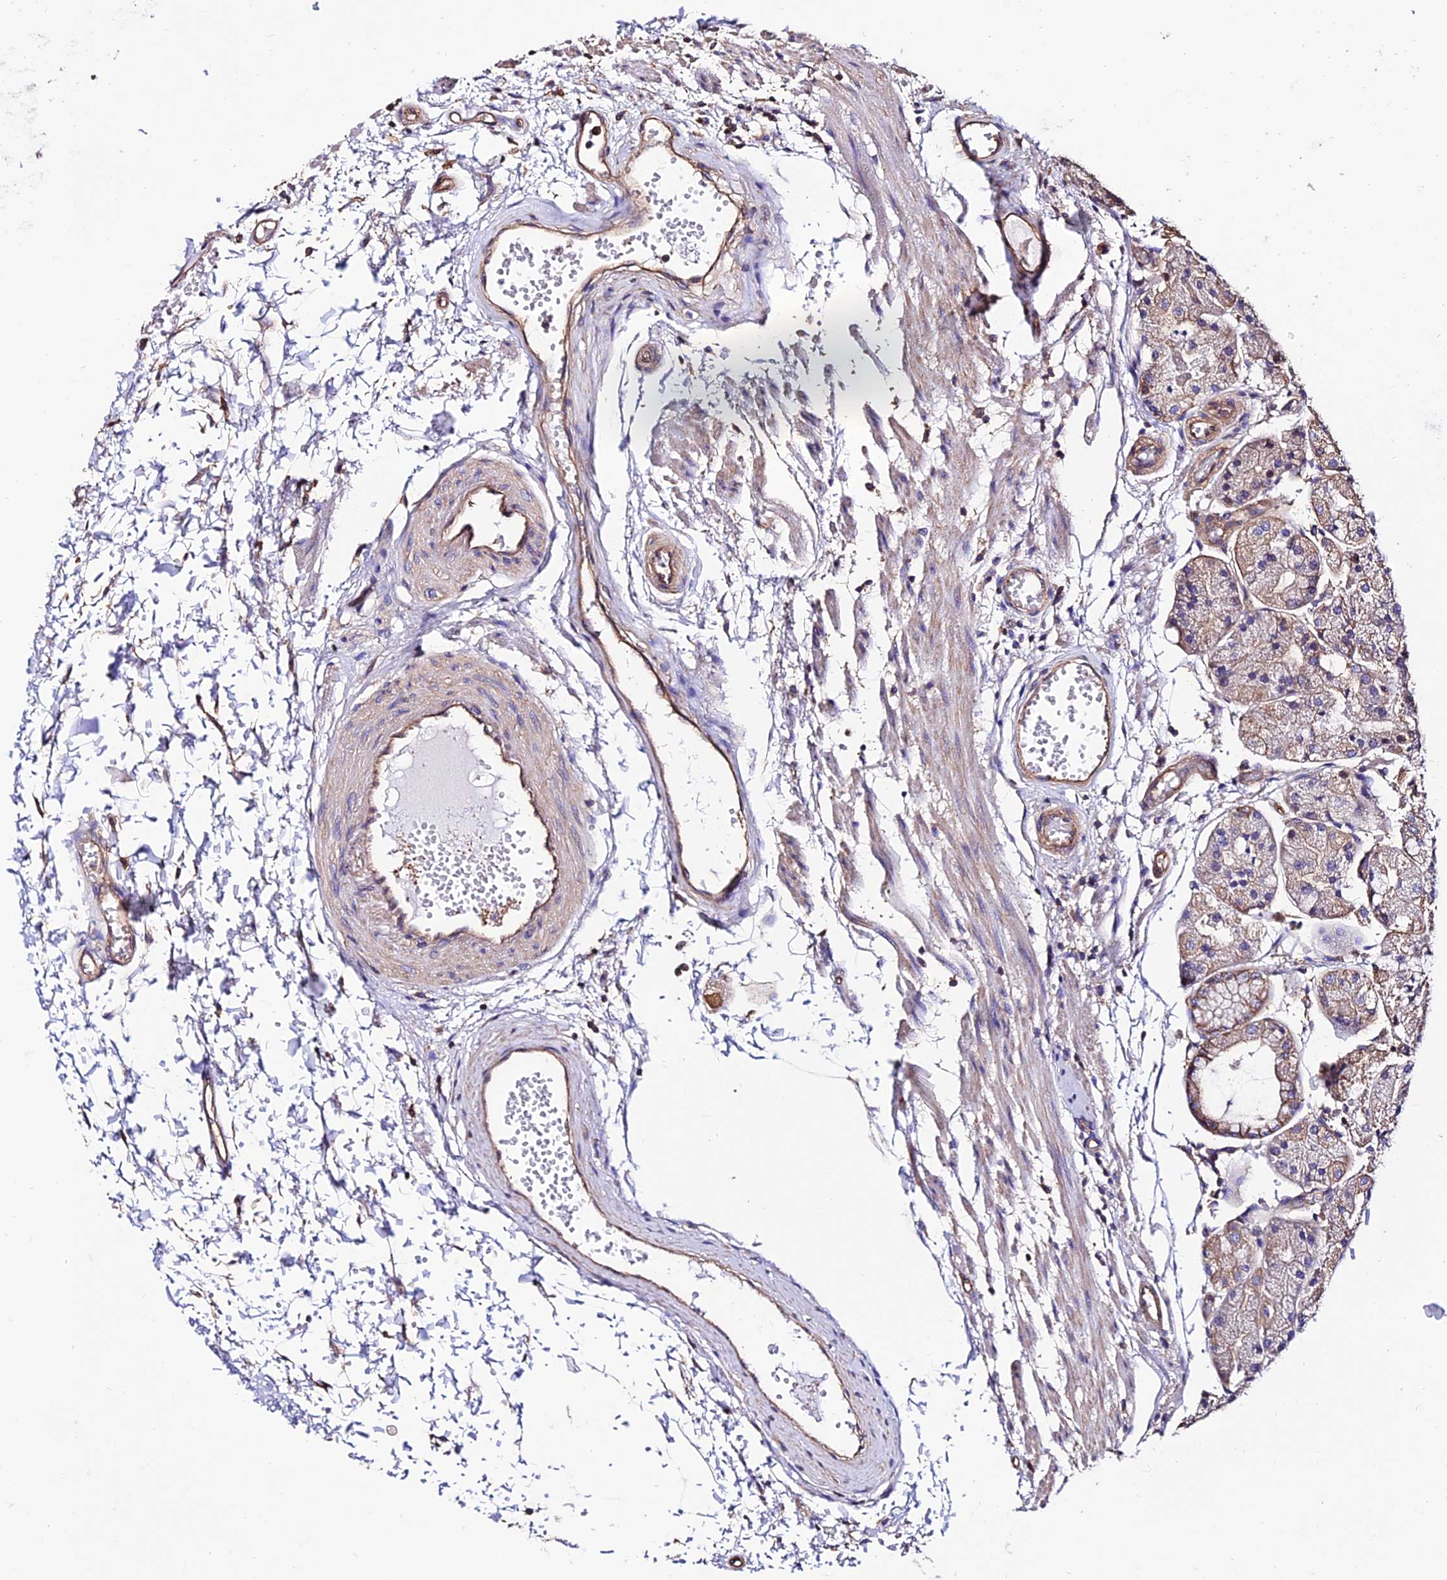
{"staining": {"intensity": "moderate", "quantity": "25%-75%", "location": "cytoplasmic/membranous"}, "tissue": "stomach", "cell_type": "Glandular cells", "image_type": "normal", "snomed": [{"axis": "morphology", "description": "Normal tissue, NOS"}, {"axis": "topography", "description": "Stomach, upper"}], "caption": "Immunohistochemistry of unremarkable stomach exhibits medium levels of moderate cytoplasmic/membranous staining in about 25%-75% of glandular cells. (DAB (3,3'-diaminobenzidine) IHC, brown staining for protein, blue staining for nuclei).", "gene": "CALM1", "patient": {"sex": "male", "age": 72}}